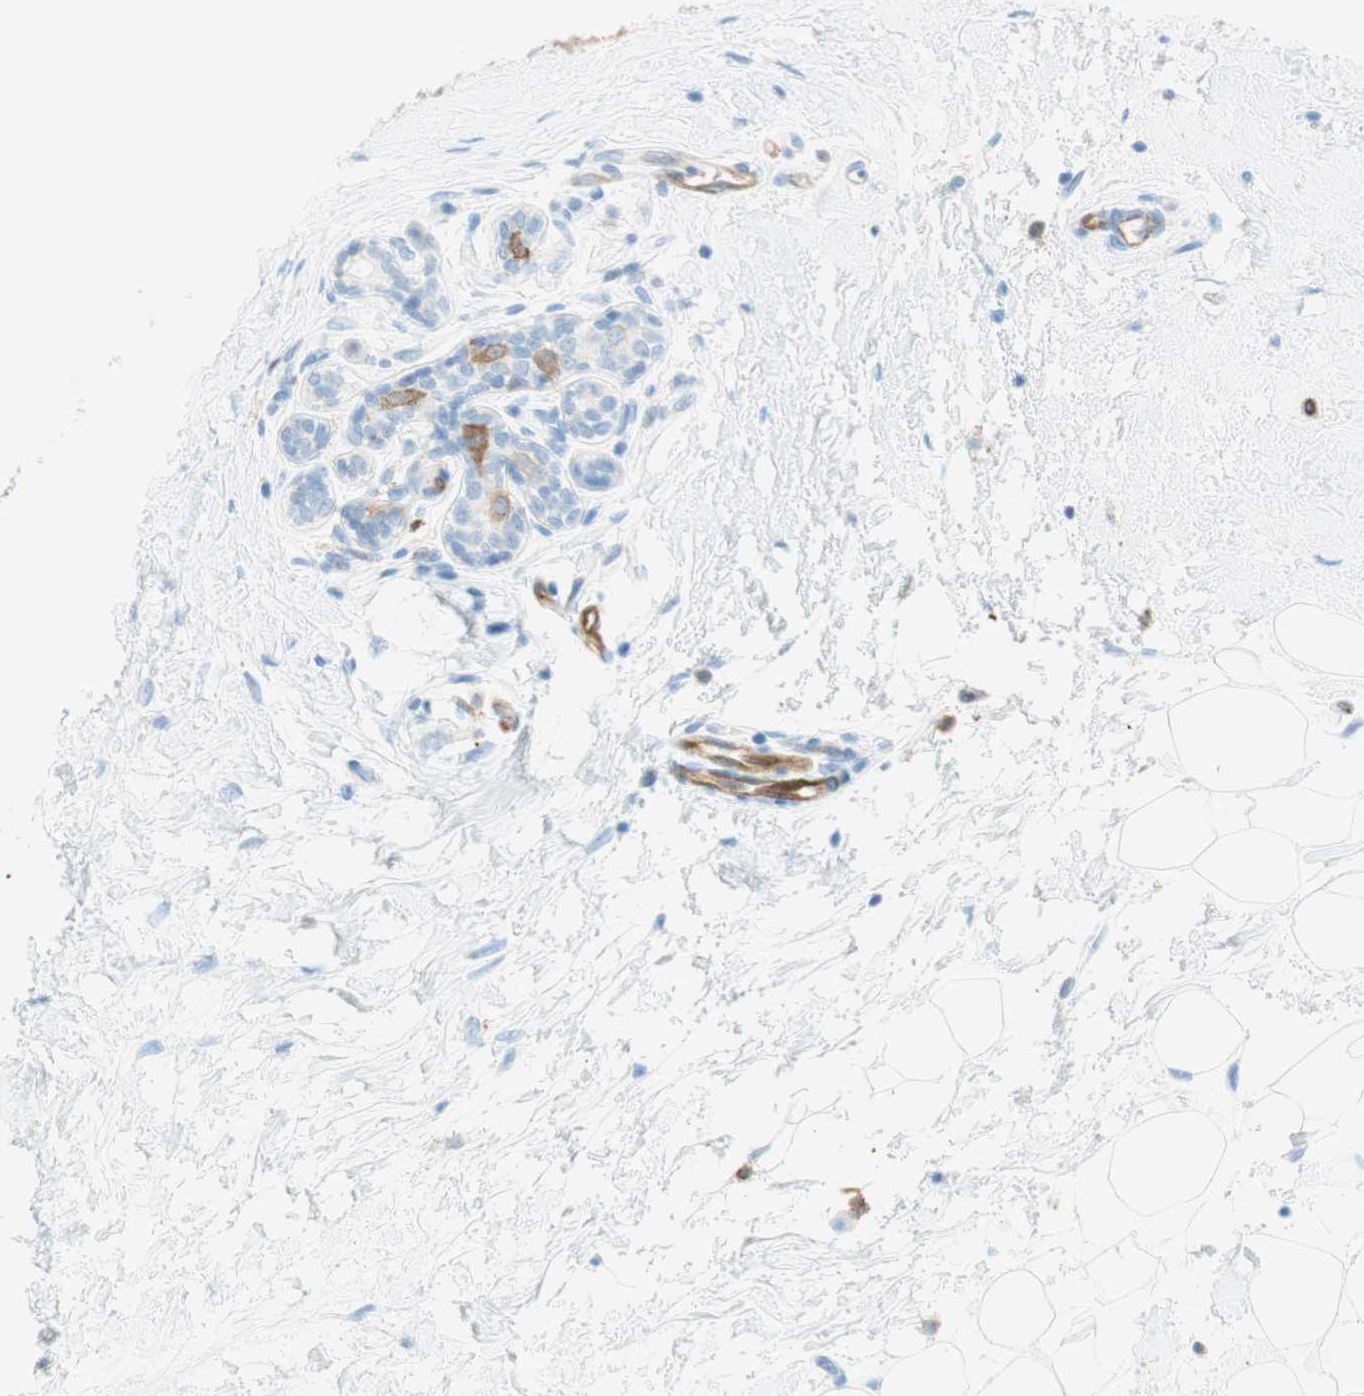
{"staining": {"intensity": "weak", "quantity": "<25%", "location": "cytoplasmic/membranous"}, "tissue": "breast cancer", "cell_type": "Tumor cells", "image_type": "cancer", "snomed": [{"axis": "morphology", "description": "Normal tissue, NOS"}, {"axis": "morphology", "description": "Duct carcinoma"}, {"axis": "topography", "description": "Breast"}], "caption": "Human breast cancer stained for a protein using immunohistochemistry shows no positivity in tumor cells.", "gene": "STMN1", "patient": {"sex": "female", "age": 39}}